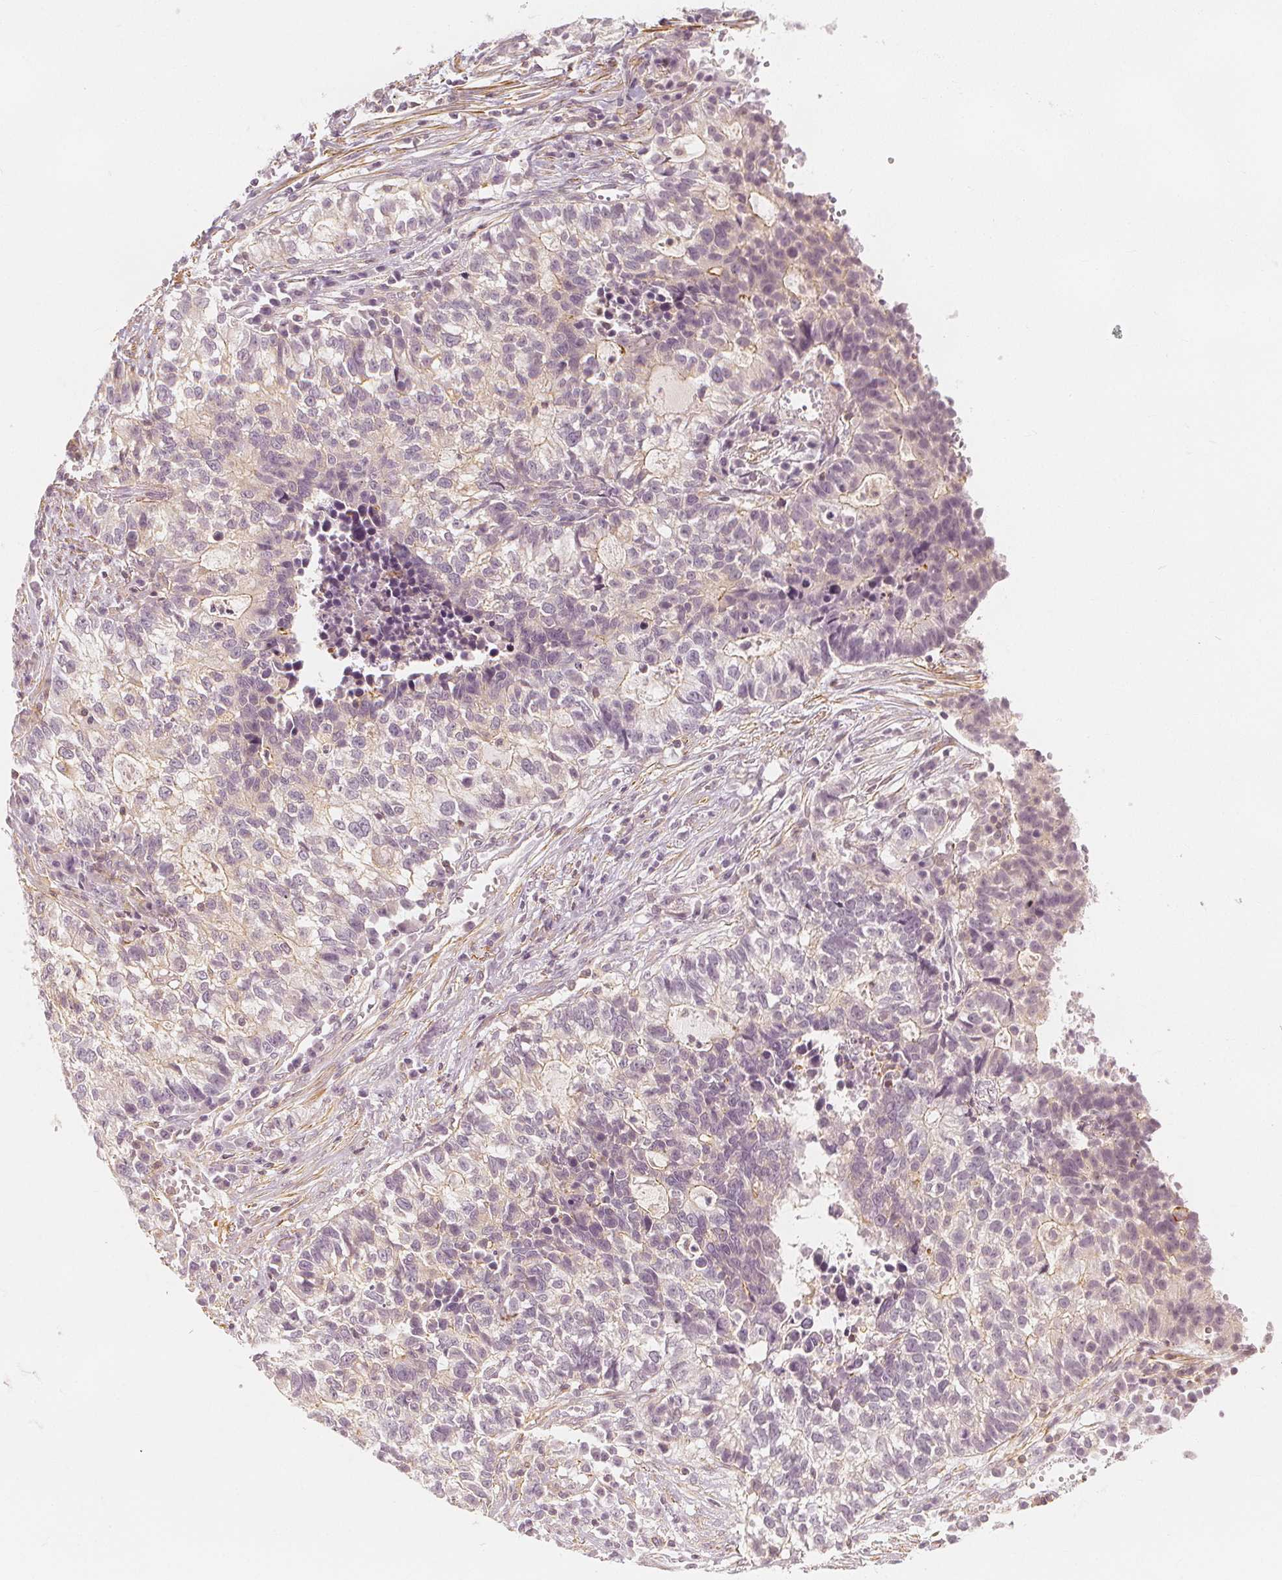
{"staining": {"intensity": "weak", "quantity": "<25%", "location": "cytoplasmic/membranous"}, "tissue": "lung cancer", "cell_type": "Tumor cells", "image_type": "cancer", "snomed": [{"axis": "morphology", "description": "Adenocarcinoma, NOS"}, {"axis": "topography", "description": "Lung"}], "caption": "Immunohistochemical staining of human lung cancer (adenocarcinoma) displays no significant positivity in tumor cells. (Brightfield microscopy of DAB (3,3'-diaminobenzidine) IHC at high magnification).", "gene": "ARHGAP26", "patient": {"sex": "male", "age": 57}}